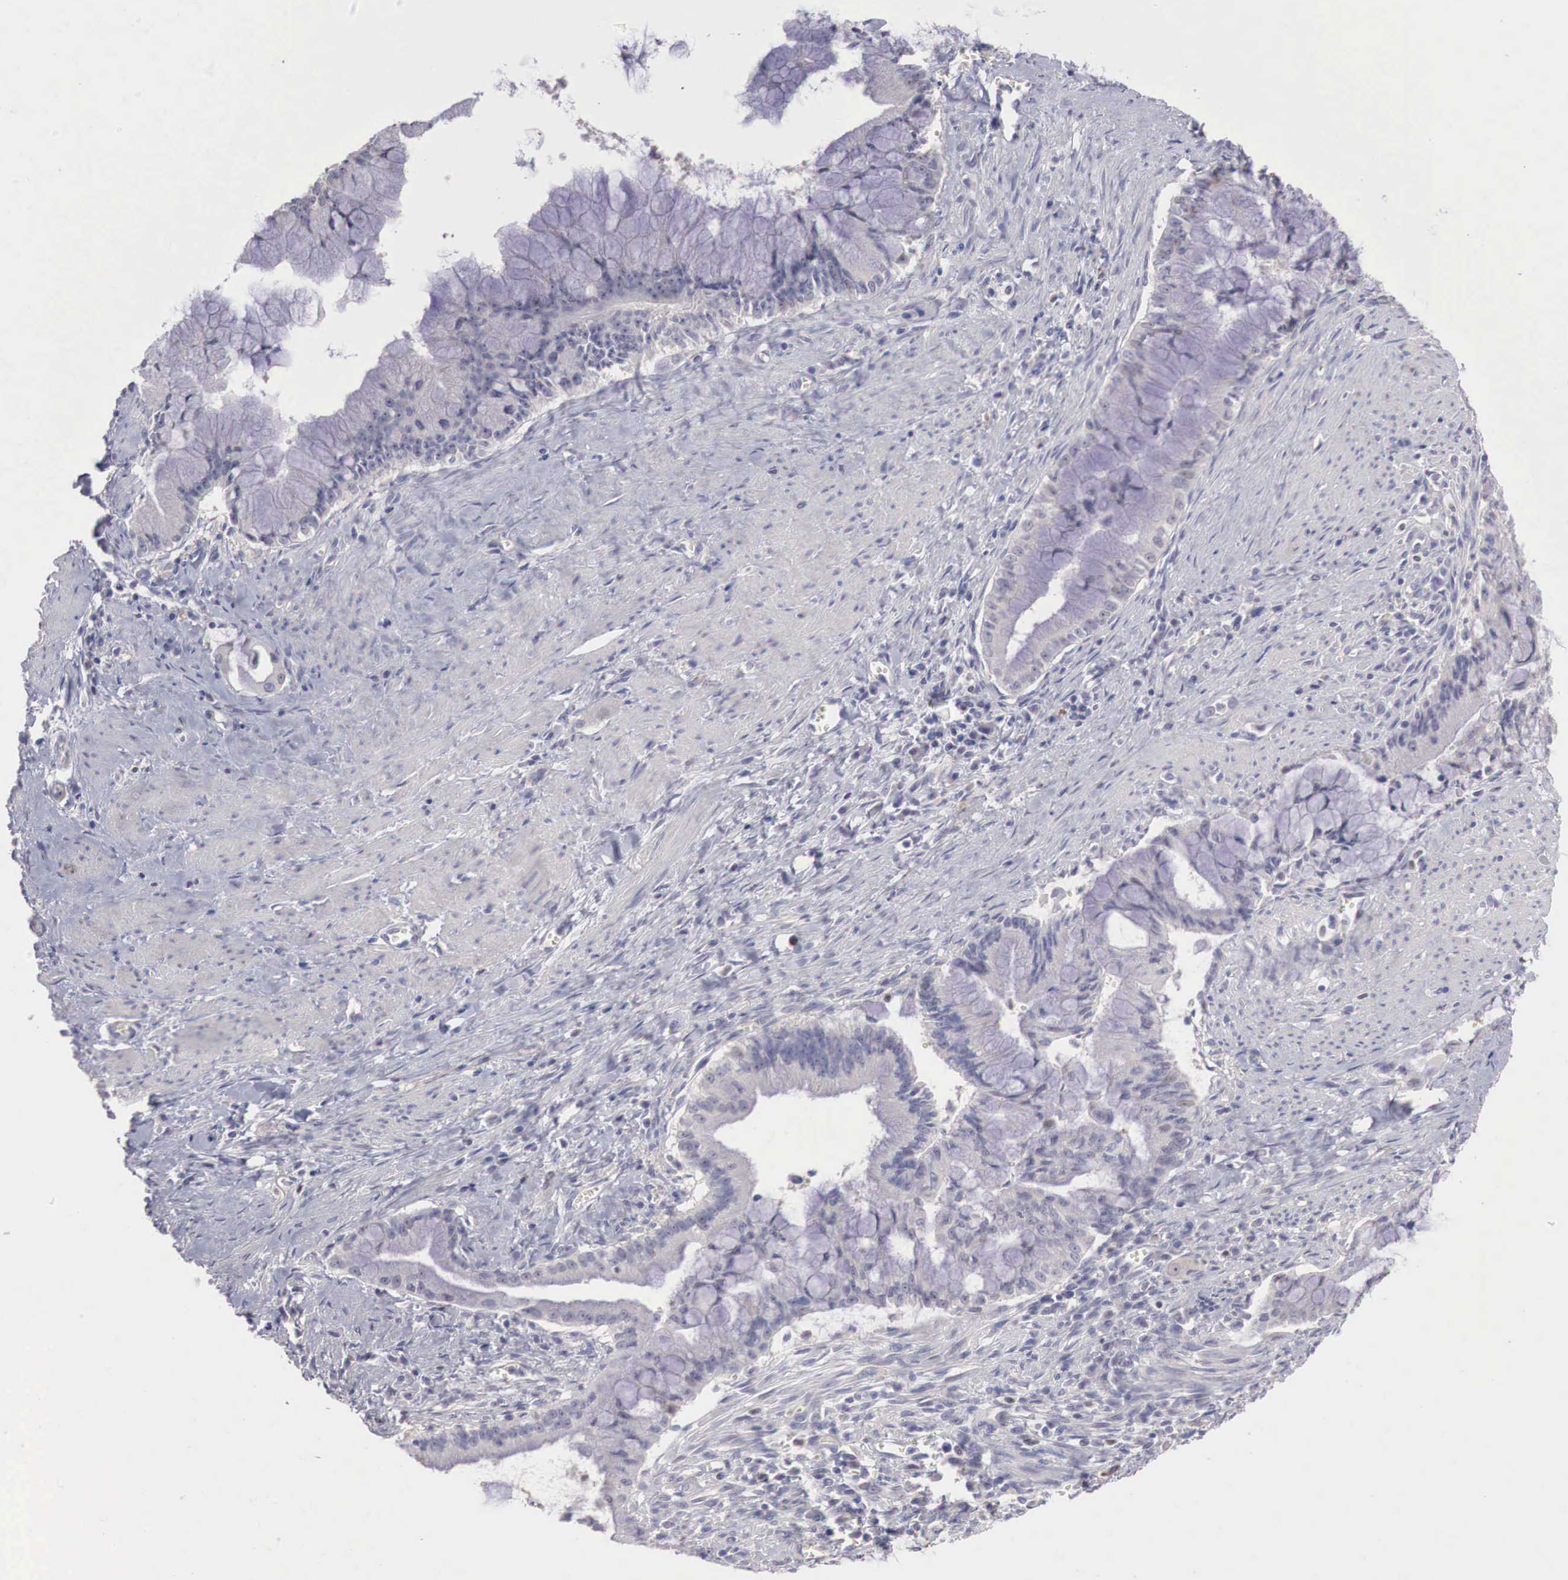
{"staining": {"intensity": "negative", "quantity": "none", "location": "none"}, "tissue": "pancreatic cancer", "cell_type": "Tumor cells", "image_type": "cancer", "snomed": [{"axis": "morphology", "description": "Adenocarcinoma, NOS"}, {"axis": "topography", "description": "Pancreas"}], "caption": "IHC of human pancreatic adenocarcinoma shows no expression in tumor cells.", "gene": "GATA1", "patient": {"sex": "male", "age": 59}}